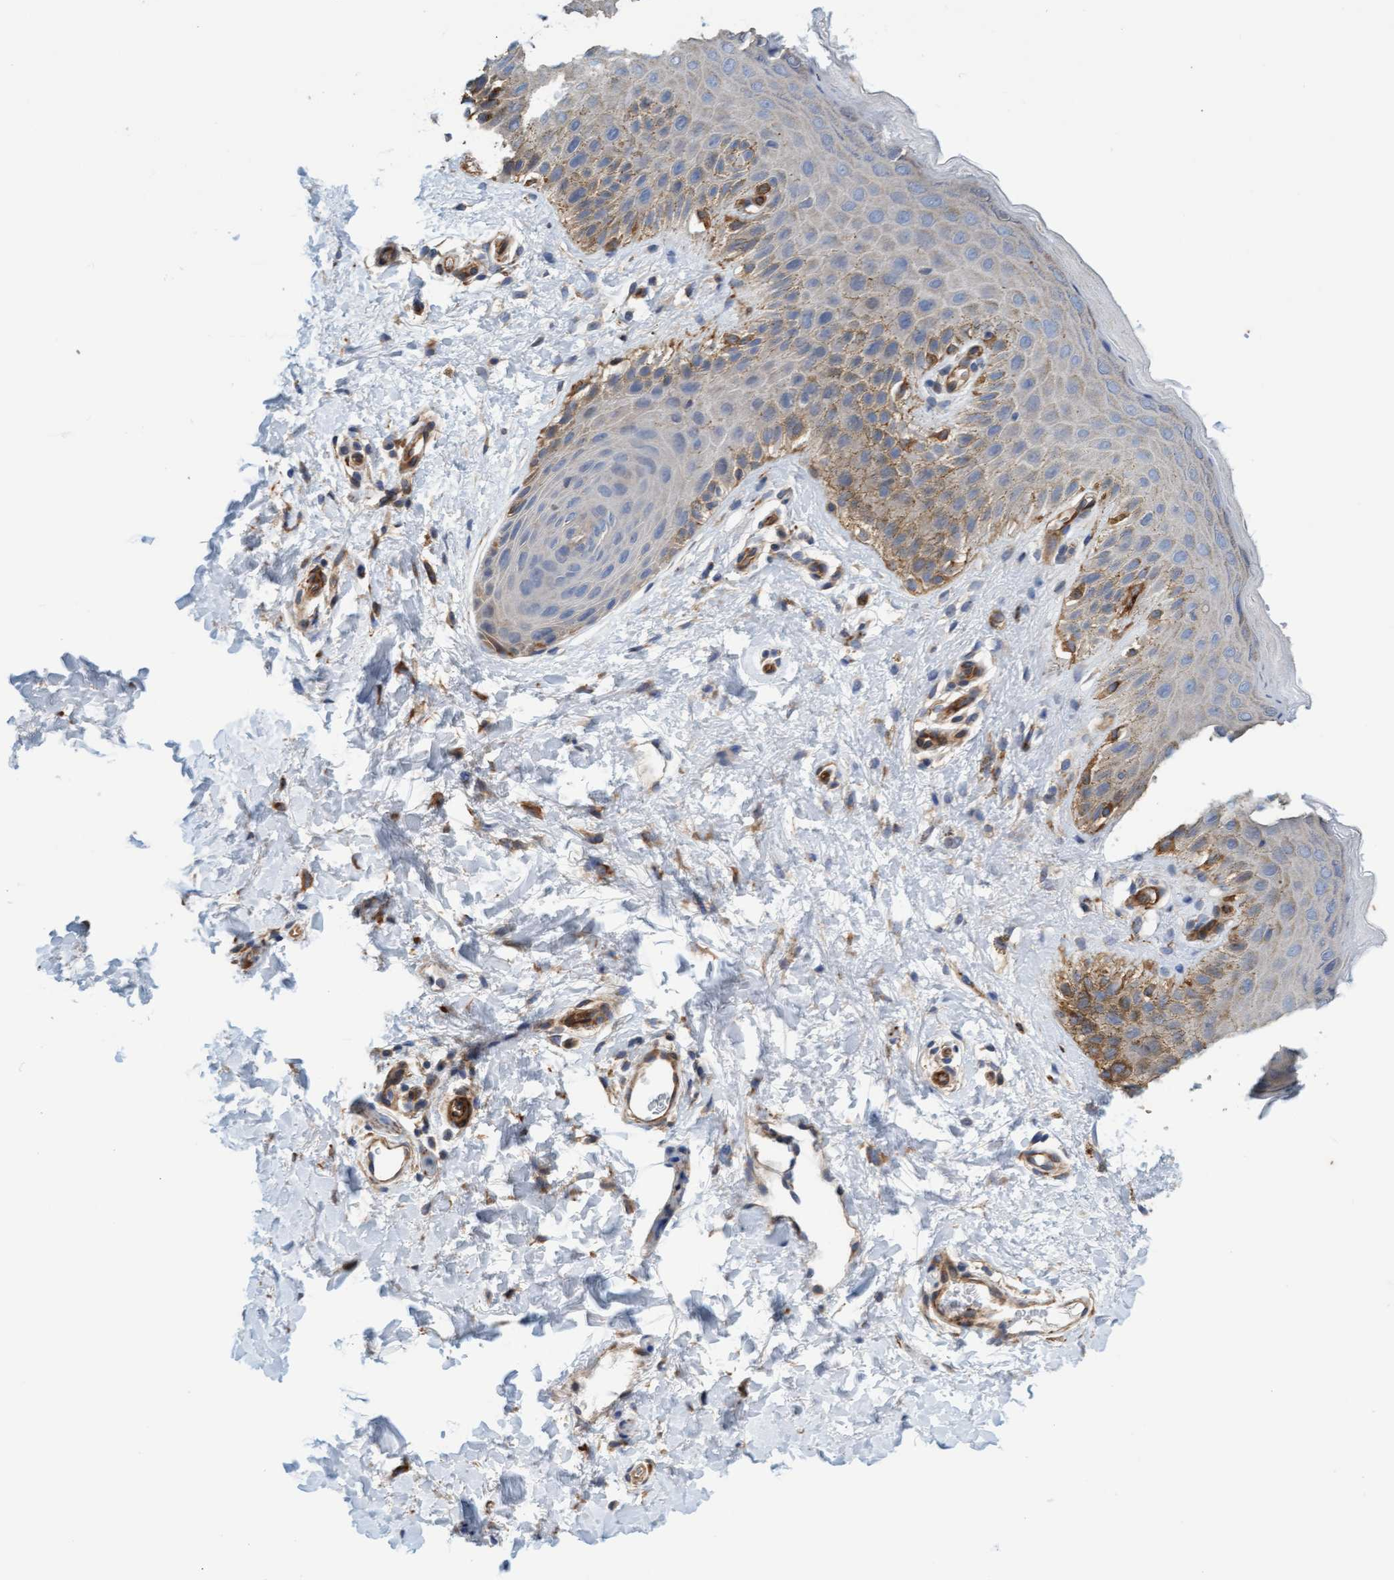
{"staining": {"intensity": "moderate", "quantity": "<25%", "location": "cytoplasmic/membranous"}, "tissue": "skin", "cell_type": "Epidermal cells", "image_type": "normal", "snomed": [{"axis": "morphology", "description": "Normal tissue, NOS"}, {"axis": "topography", "description": "Anal"}], "caption": "Immunohistochemical staining of benign skin displays low levels of moderate cytoplasmic/membranous positivity in about <25% of epidermal cells.", "gene": "FMNL3", "patient": {"sex": "male", "age": 44}}